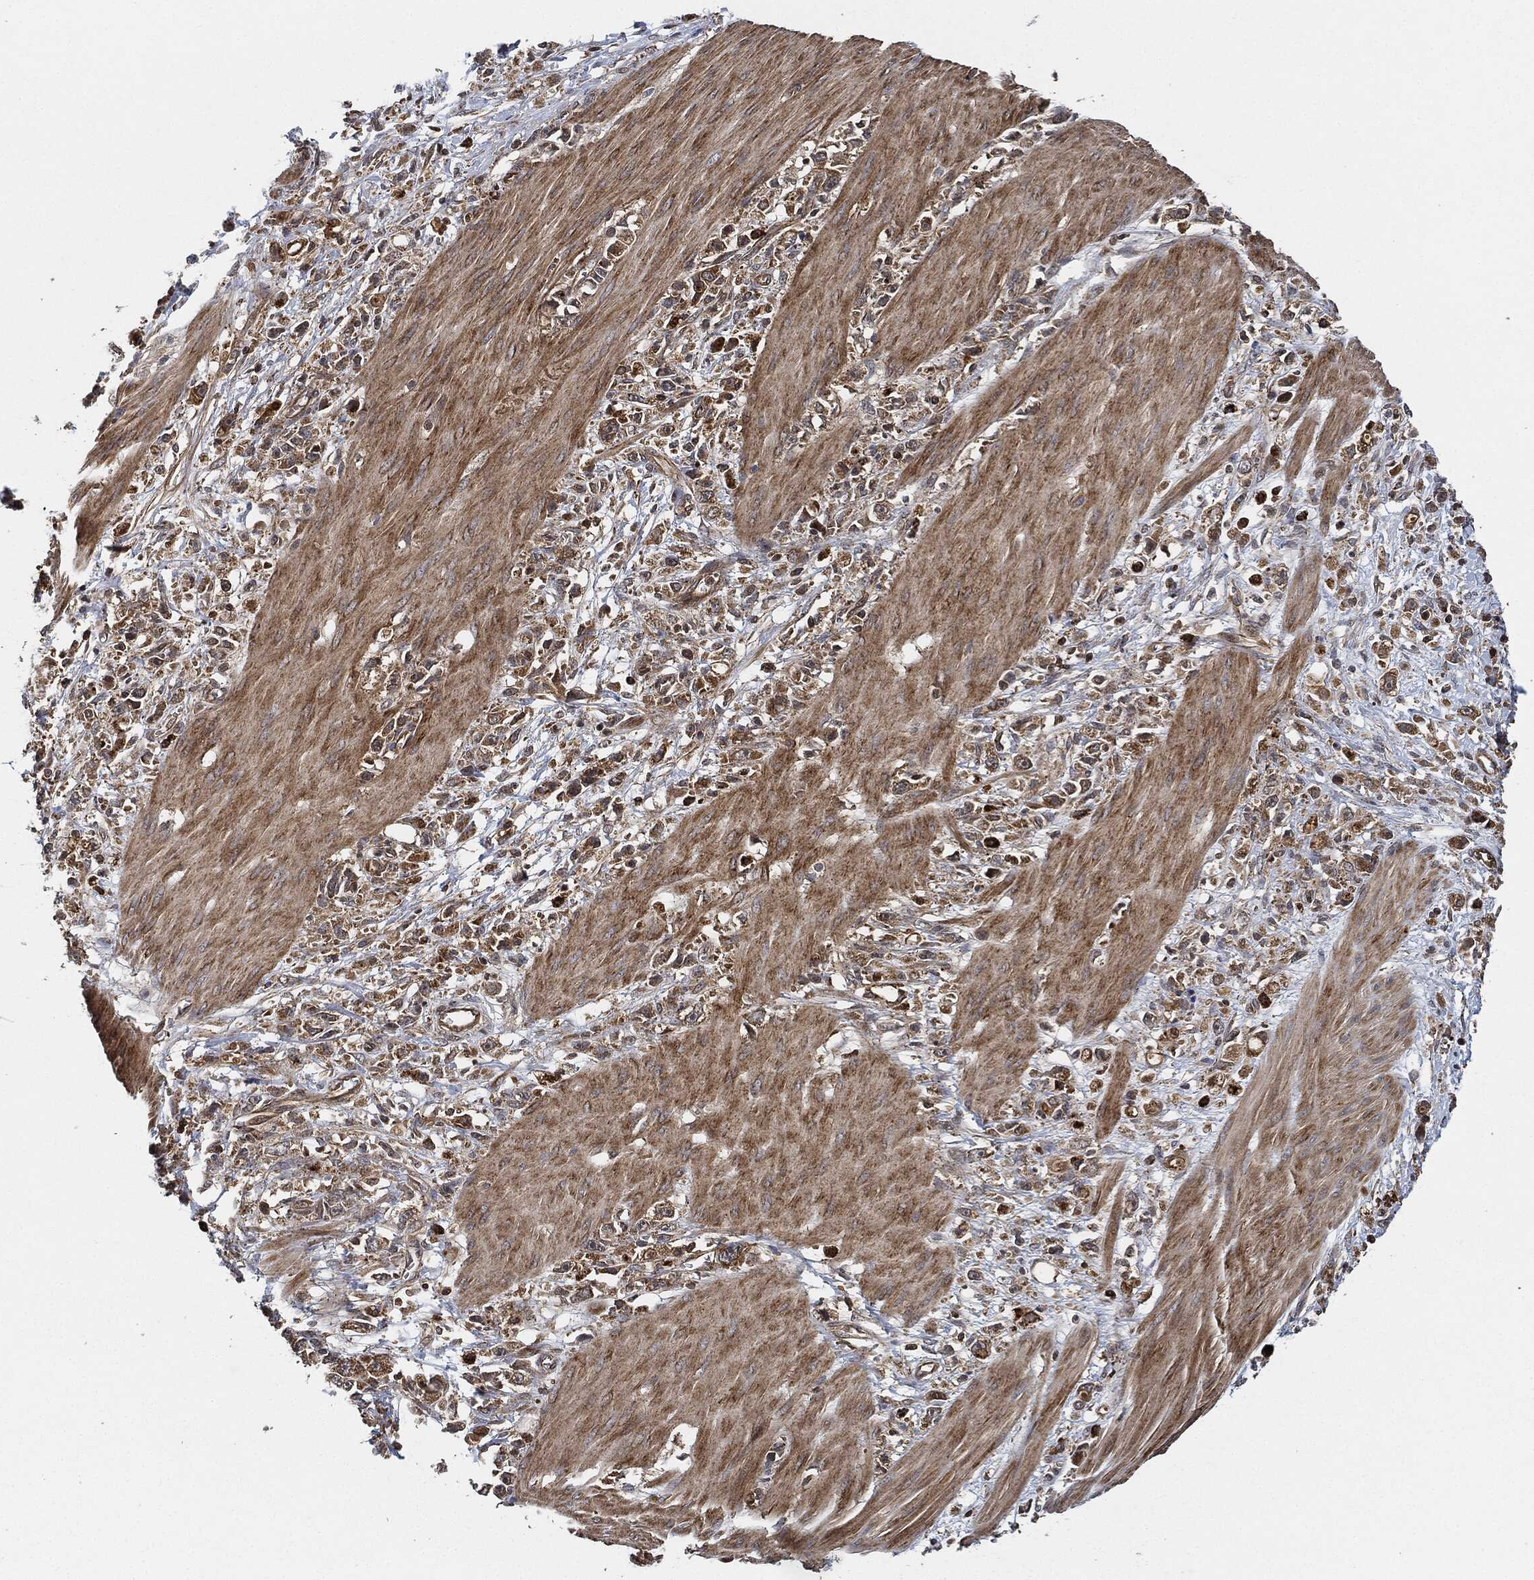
{"staining": {"intensity": "moderate", "quantity": ">75%", "location": "cytoplasmic/membranous"}, "tissue": "stomach cancer", "cell_type": "Tumor cells", "image_type": "cancer", "snomed": [{"axis": "morphology", "description": "Adenocarcinoma, NOS"}, {"axis": "topography", "description": "Stomach"}], "caption": "Tumor cells demonstrate moderate cytoplasmic/membranous positivity in approximately >75% of cells in stomach cancer. The staining was performed using DAB (3,3'-diaminobenzidine) to visualize the protein expression in brown, while the nuclei were stained in blue with hematoxylin (Magnification: 20x).", "gene": "MAP3K3", "patient": {"sex": "female", "age": 59}}